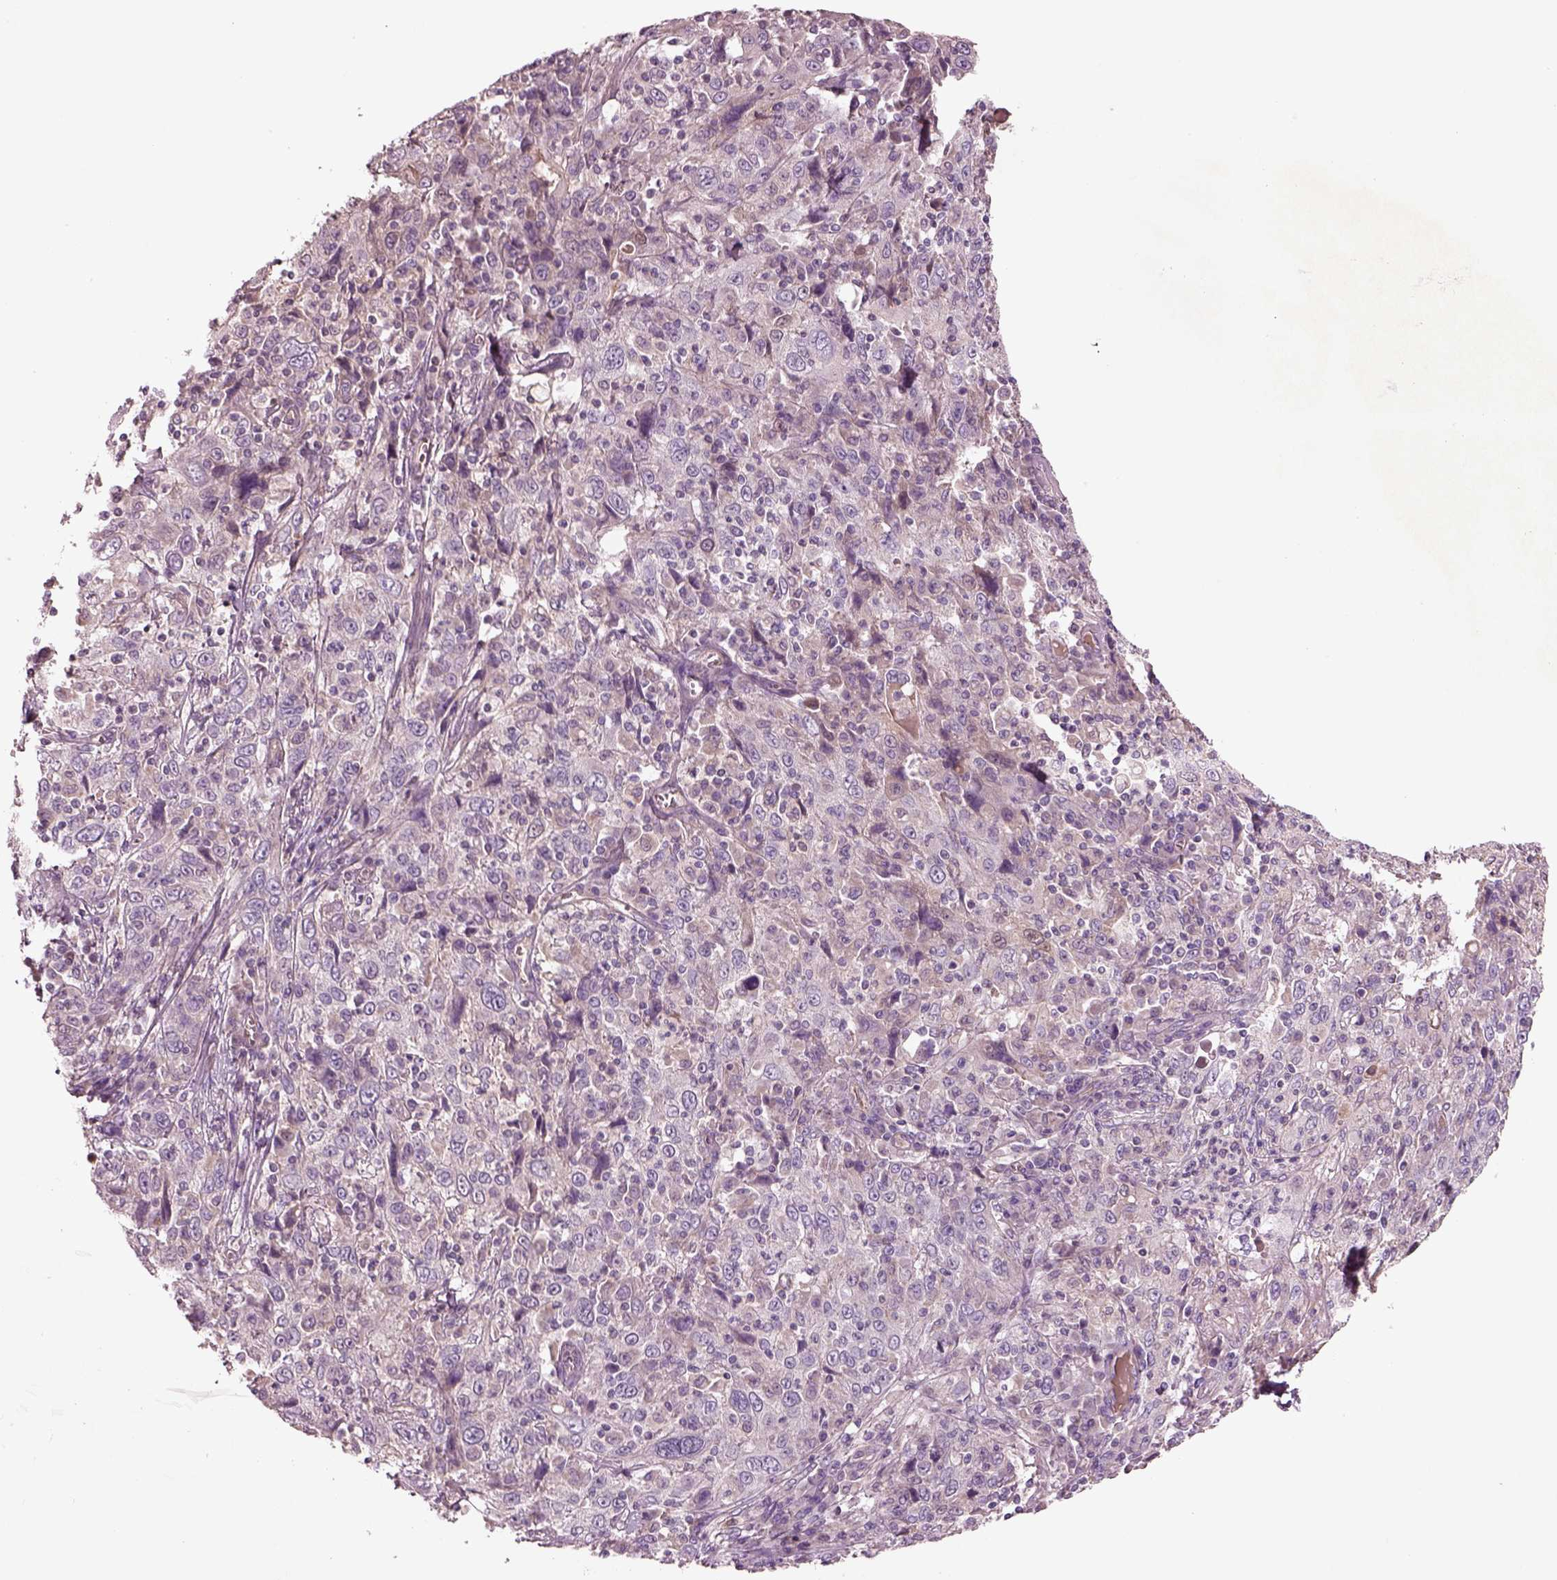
{"staining": {"intensity": "negative", "quantity": "none", "location": "none"}, "tissue": "cervical cancer", "cell_type": "Tumor cells", "image_type": "cancer", "snomed": [{"axis": "morphology", "description": "Squamous cell carcinoma, NOS"}, {"axis": "topography", "description": "Cervix"}], "caption": "DAB immunohistochemical staining of human cervical cancer (squamous cell carcinoma) demonstrates no significant staining in tumor cells.", "gene": "DUOXA2", "patient": {"sex": "female", "age": 46}}